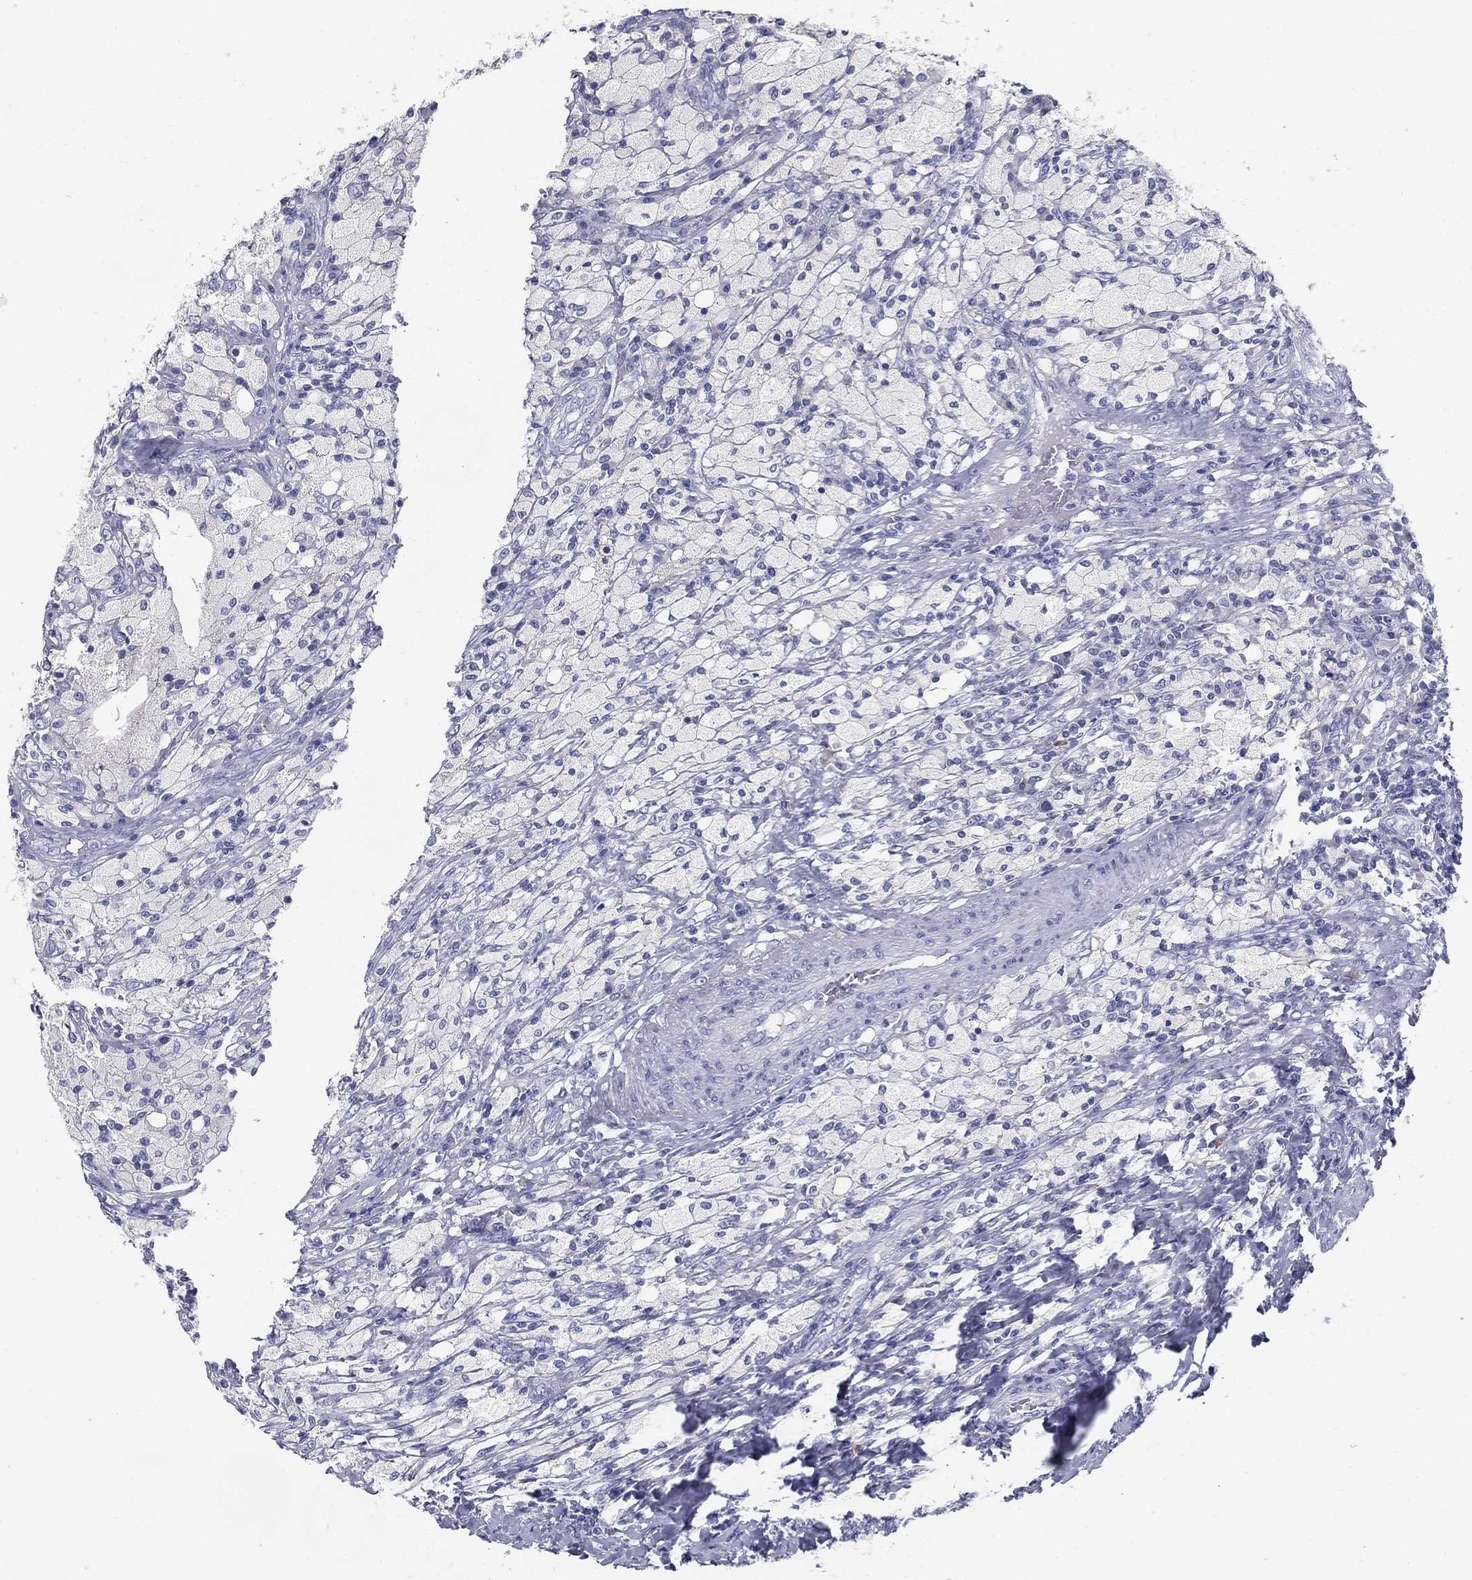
{"staining": {"intensity": "weak", "quantity": "<25%", "location": "cytoplasmic/membranous"}, "tissue": "testis cancer", "cell_type": "Tumor cells", "image_type": "cancer", "snomed": [{"axis": "morphology", "description": "Necrosis, NOS"}, {"axis": "morphology", "description": "Carcinoma, Embryonal, NOS"}, {"axis": "topography", "description": "Testis"}], "caption": "The micrograph shows no significant positivity in tumor cells of testis cancer.", "gene": "KIF2C", "patient": {"sex": "male", "age": 19}}